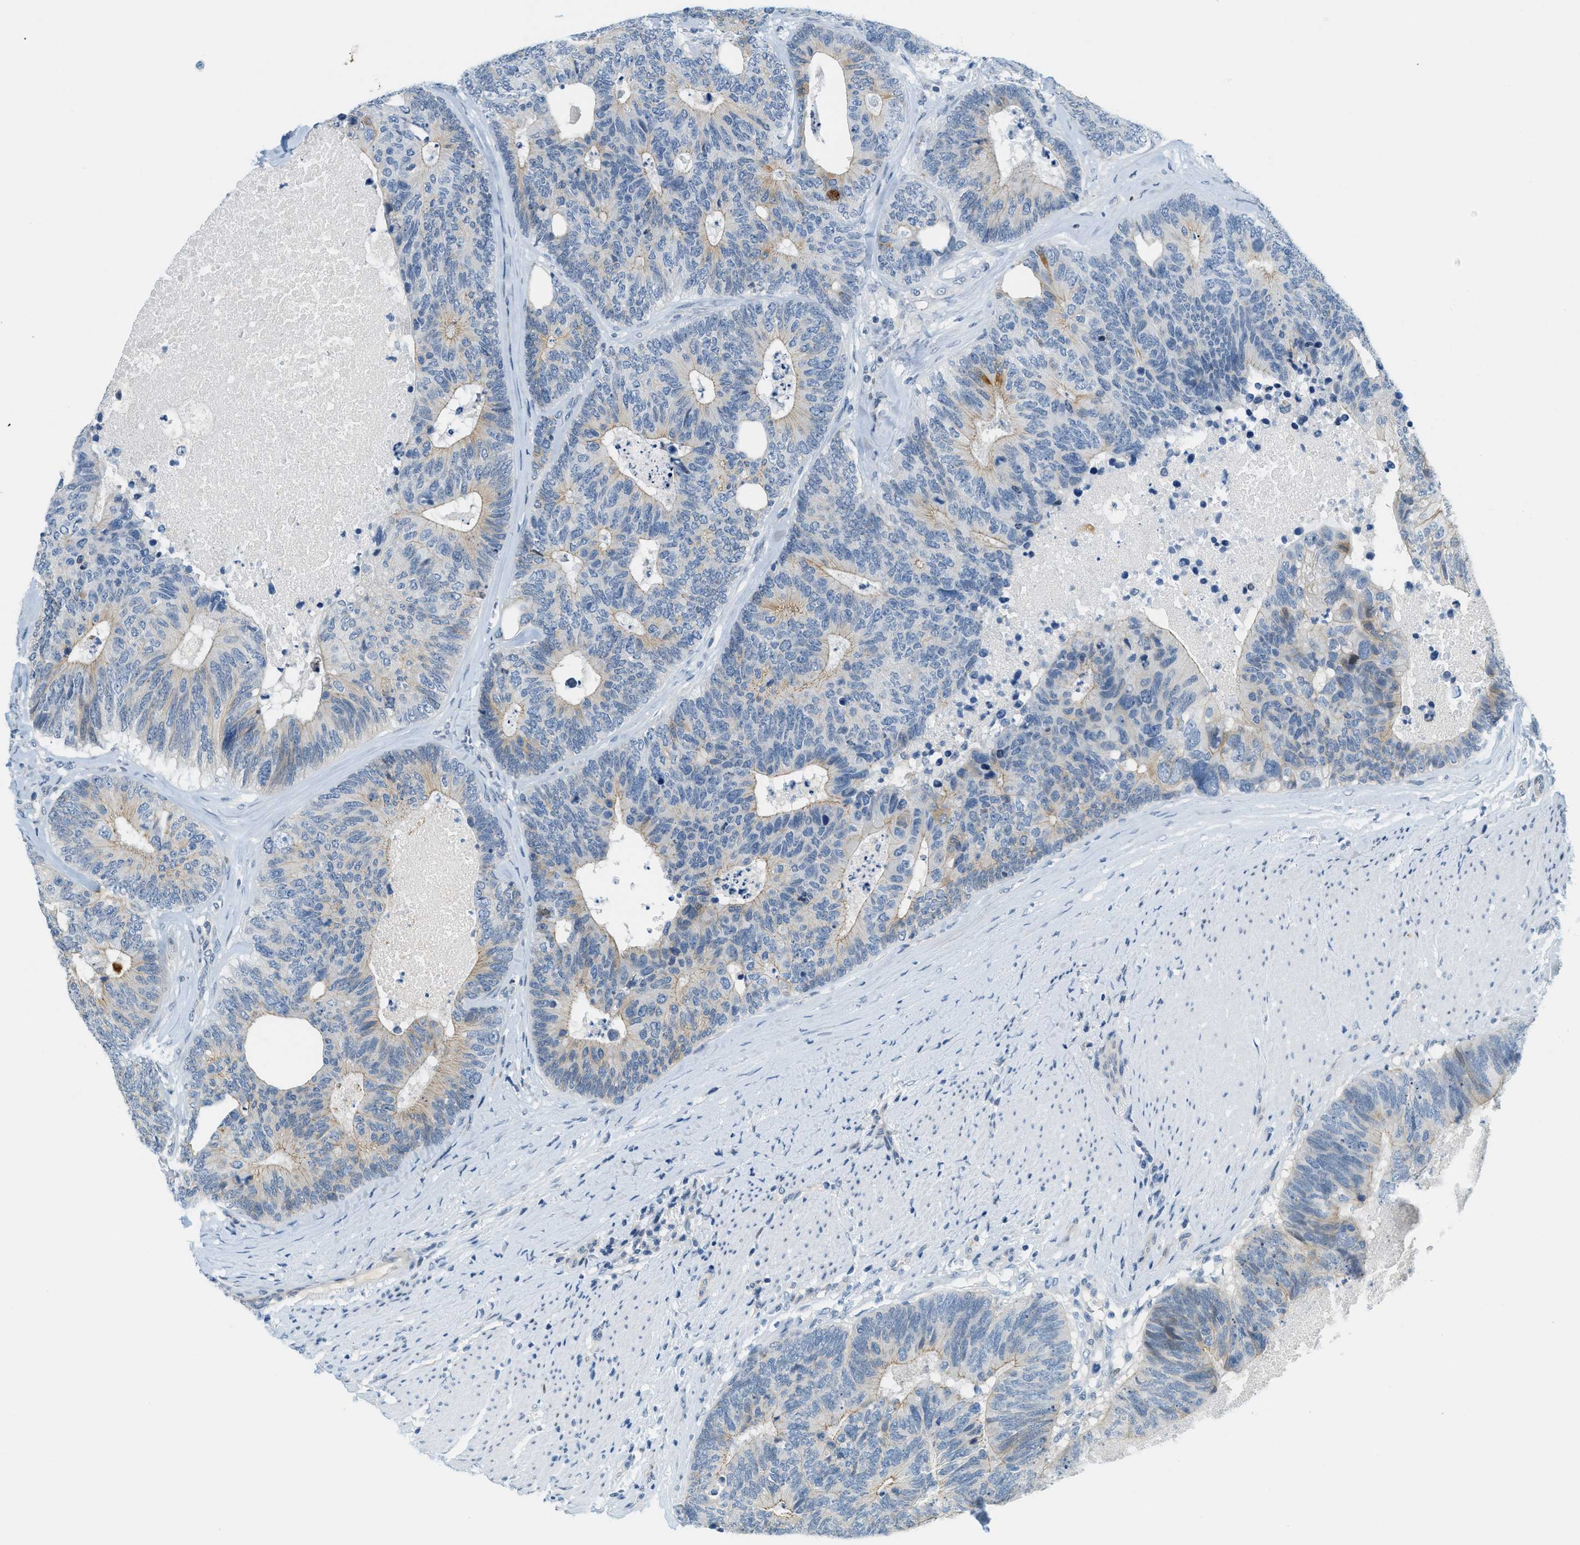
{"staining": {"intensity": "moderate", "quantity": "<25%", "location": "cytoplasmic/membranous"}, "tissue": "colorectal cancer", "cell_type": "Tumor cells", "image_type": "cancer", "snomed": [{"axis": "morphology", "description": "Adenocarcinoma, NOS"}, {"axis": "topography", "description": "Colon"}], "caption": "Tumor cells display low levels of moderate cytoplasmic/membranous positivity in about <25% of cells in human adenocarcinoma (colorectal).", "gene": "CYP4X1", "patient": {"sex": "female", "age": 67}}